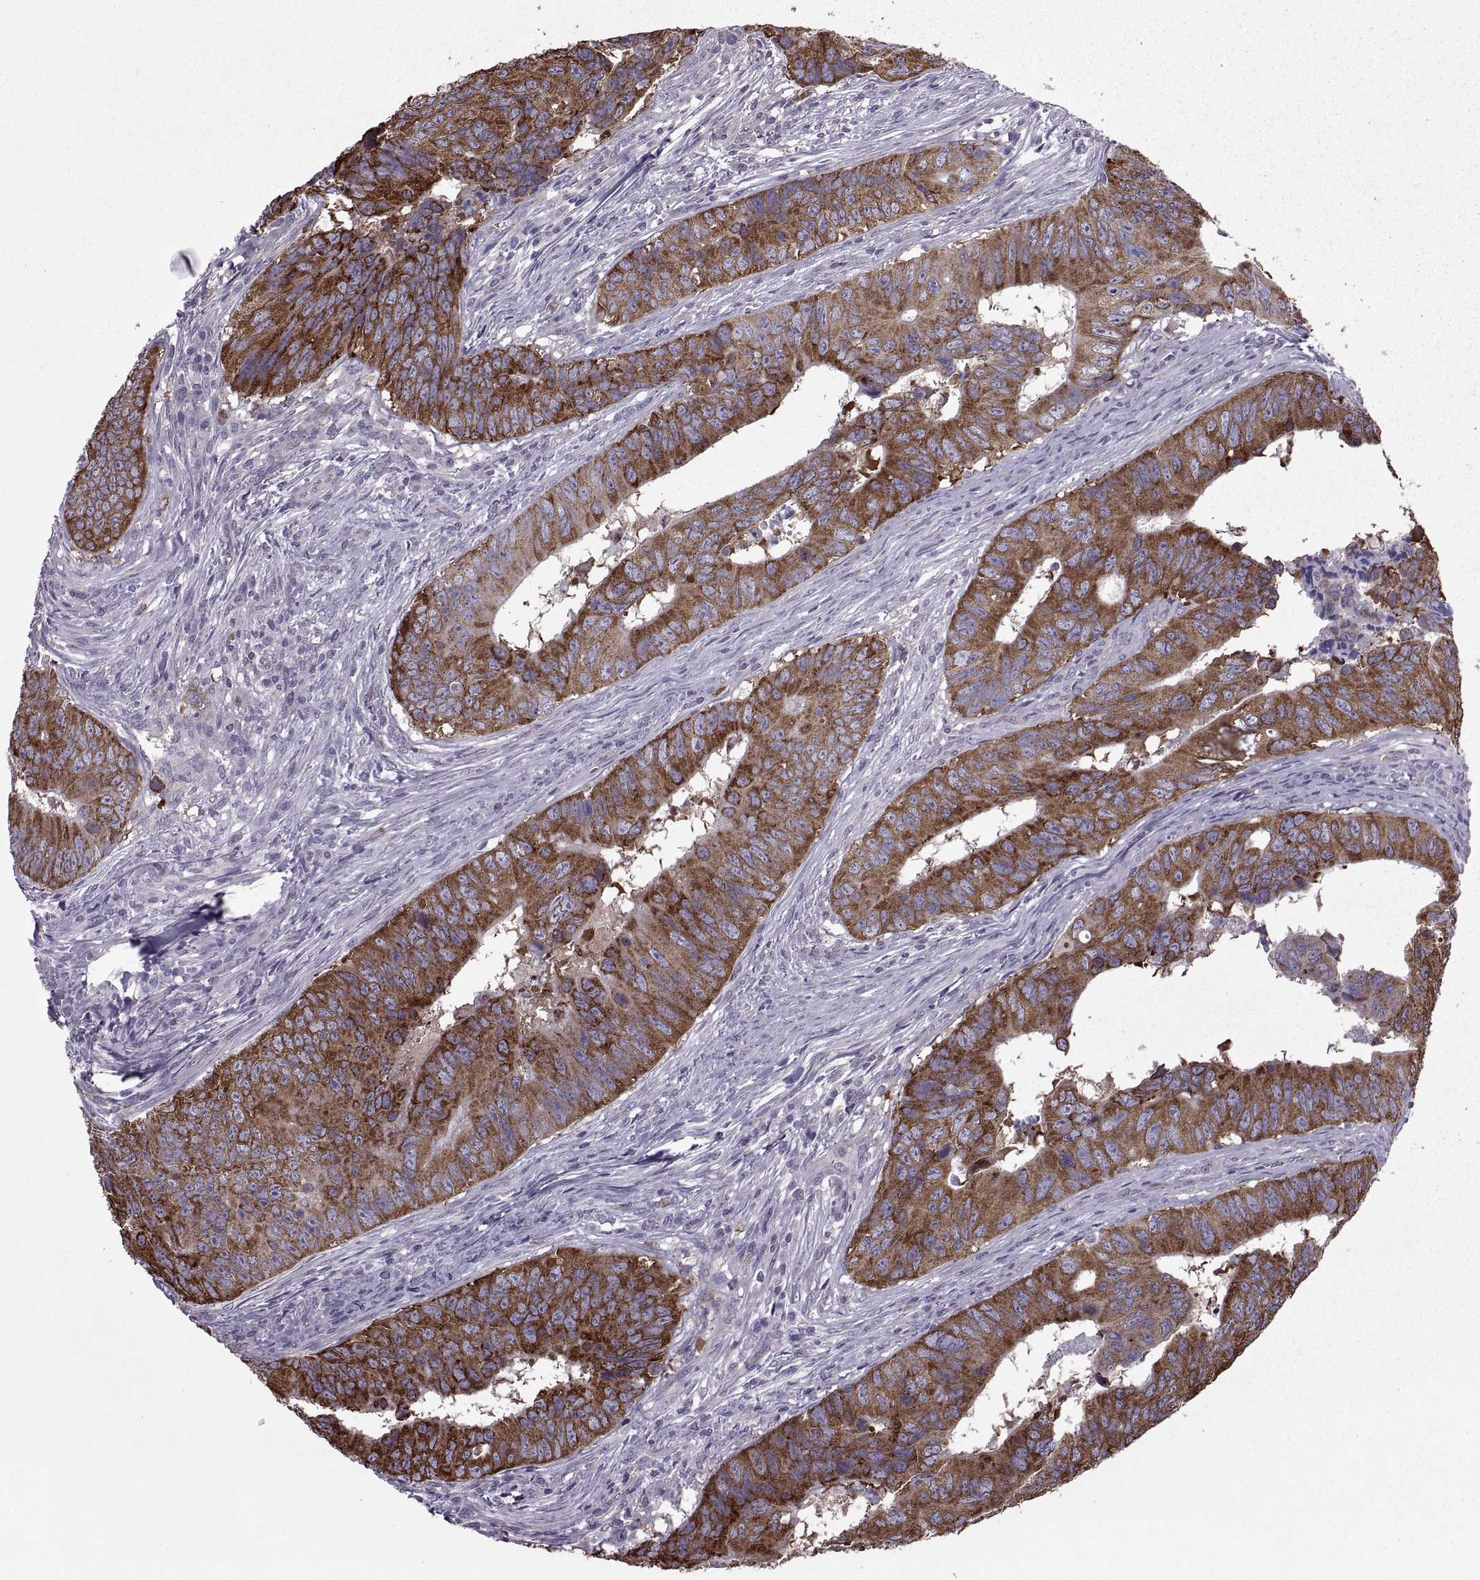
{"staining": {"intensity": "strong", "quantity": ">75%", "location": "cytoplasmic/membranous"}, "tissue": "colorectal cancer", "cell_type": "Tumor cells", "image_type": "cancer", "snomed": [{"axis": "morphology", "description": "Adenocarcinoma, NOS"}, {"axis": "topography", "description": "Colon"}], "caption": "Protein analysis of adenocarcinoma (colorectal) tissue displays strong cytoplasmic/membranous expression in about >75% of tumor cells. (Brightfield microscopy of DAB IHC at high magnification).", "gene": "PABPC1", "patient": {"sex": "female", "age": 82}}